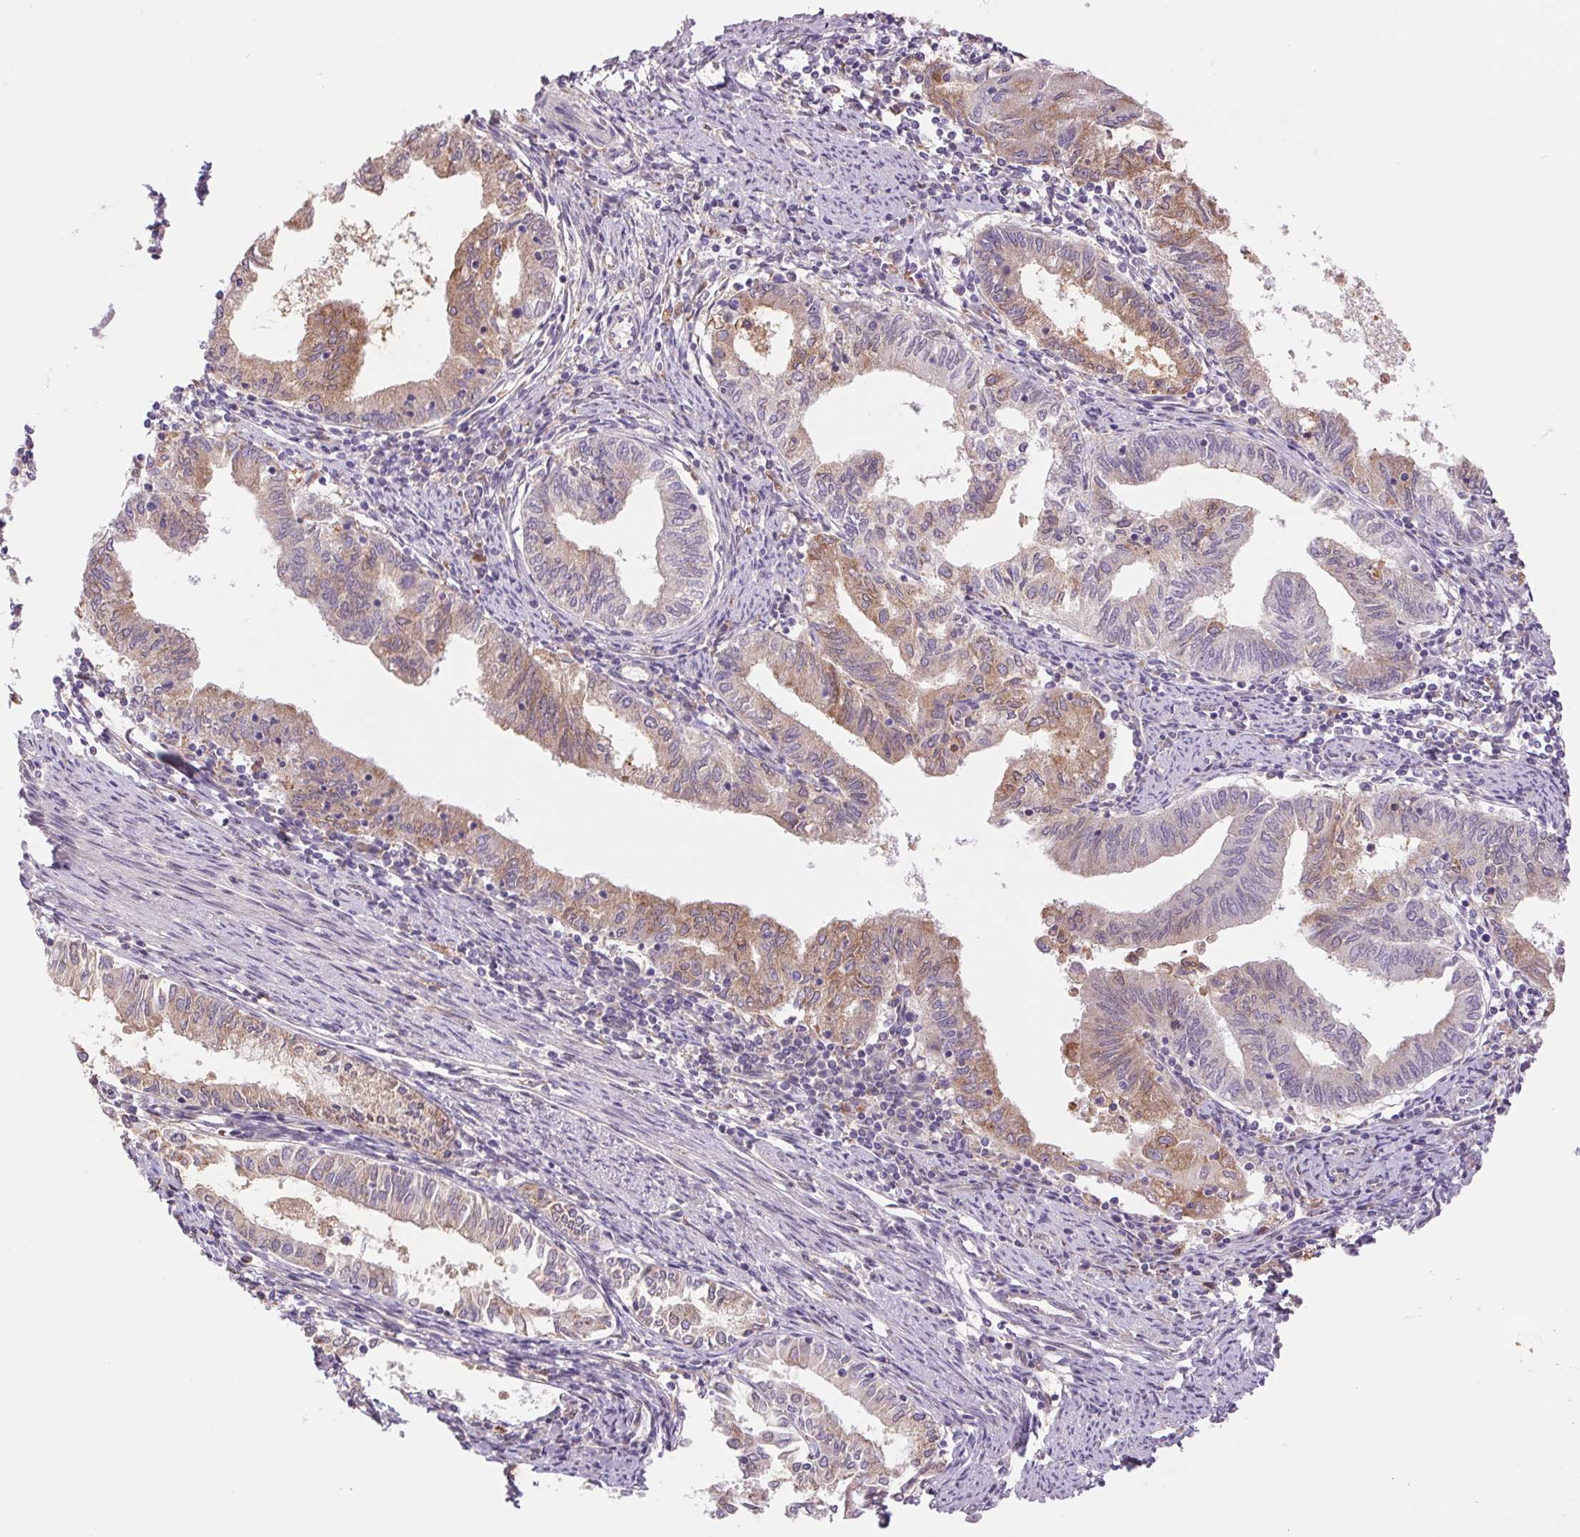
{"staining": {"intensity": "moderate", "quantity": "25%-75%", "location": "cytoplasmic/membranous"}, "tissue": "endometrial cancer", "cell_type": "Tumor cells", "image_type": "cancer", "snomed": [{"axis": "morphology", "description": "Adenocarcinoma, NOS"}, {"axis": "topography", "description": "Endometrium"}], "caption": "Immunohistochemical staining of endometrial cancer (adenocarcinoma) reveals moderate cytoplasmic/membranous protein expression in approximately 25%-75% of tumor cells.", "gene": "KLHL20", "patient": {"sex": "female", "age": 79}}